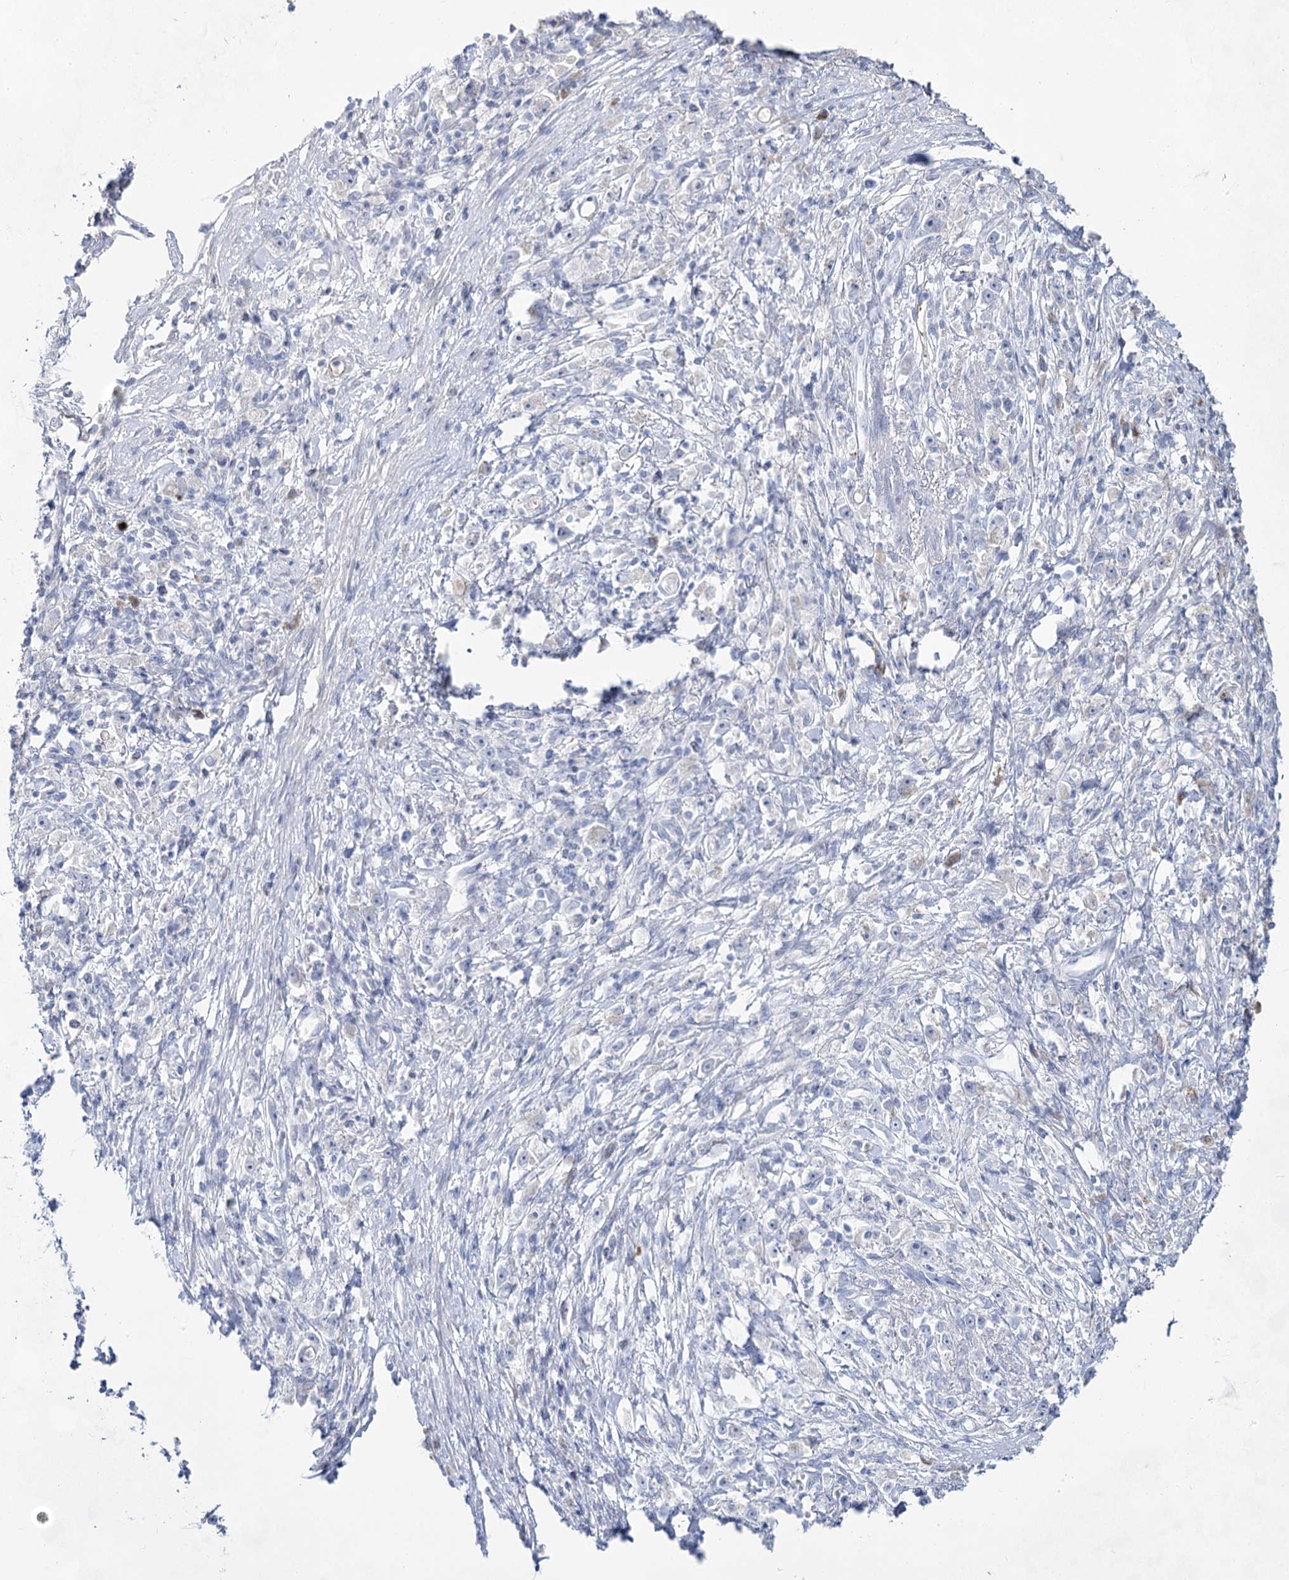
{"staining": {"intensity": "negative", "quantity": "none", "location": "none"}, "tissue": "stomach cancer", "cell_type": "Tumor cells", "image_type": "cancer", "snomed": [{"axis": "morphology", "description": "Adenocarcinoma, NOS"}, {"axis": "topography", "description": "Stomach"}], "caption": "This histopathology image is of stomach cancer stained with immunohistochemistry to label a protein in brown with the nuclei are counter-stained blue. There is no expression in tumor cells.", "gene": "ACRV1", "patient": {"sex": "female", "age": 59}}